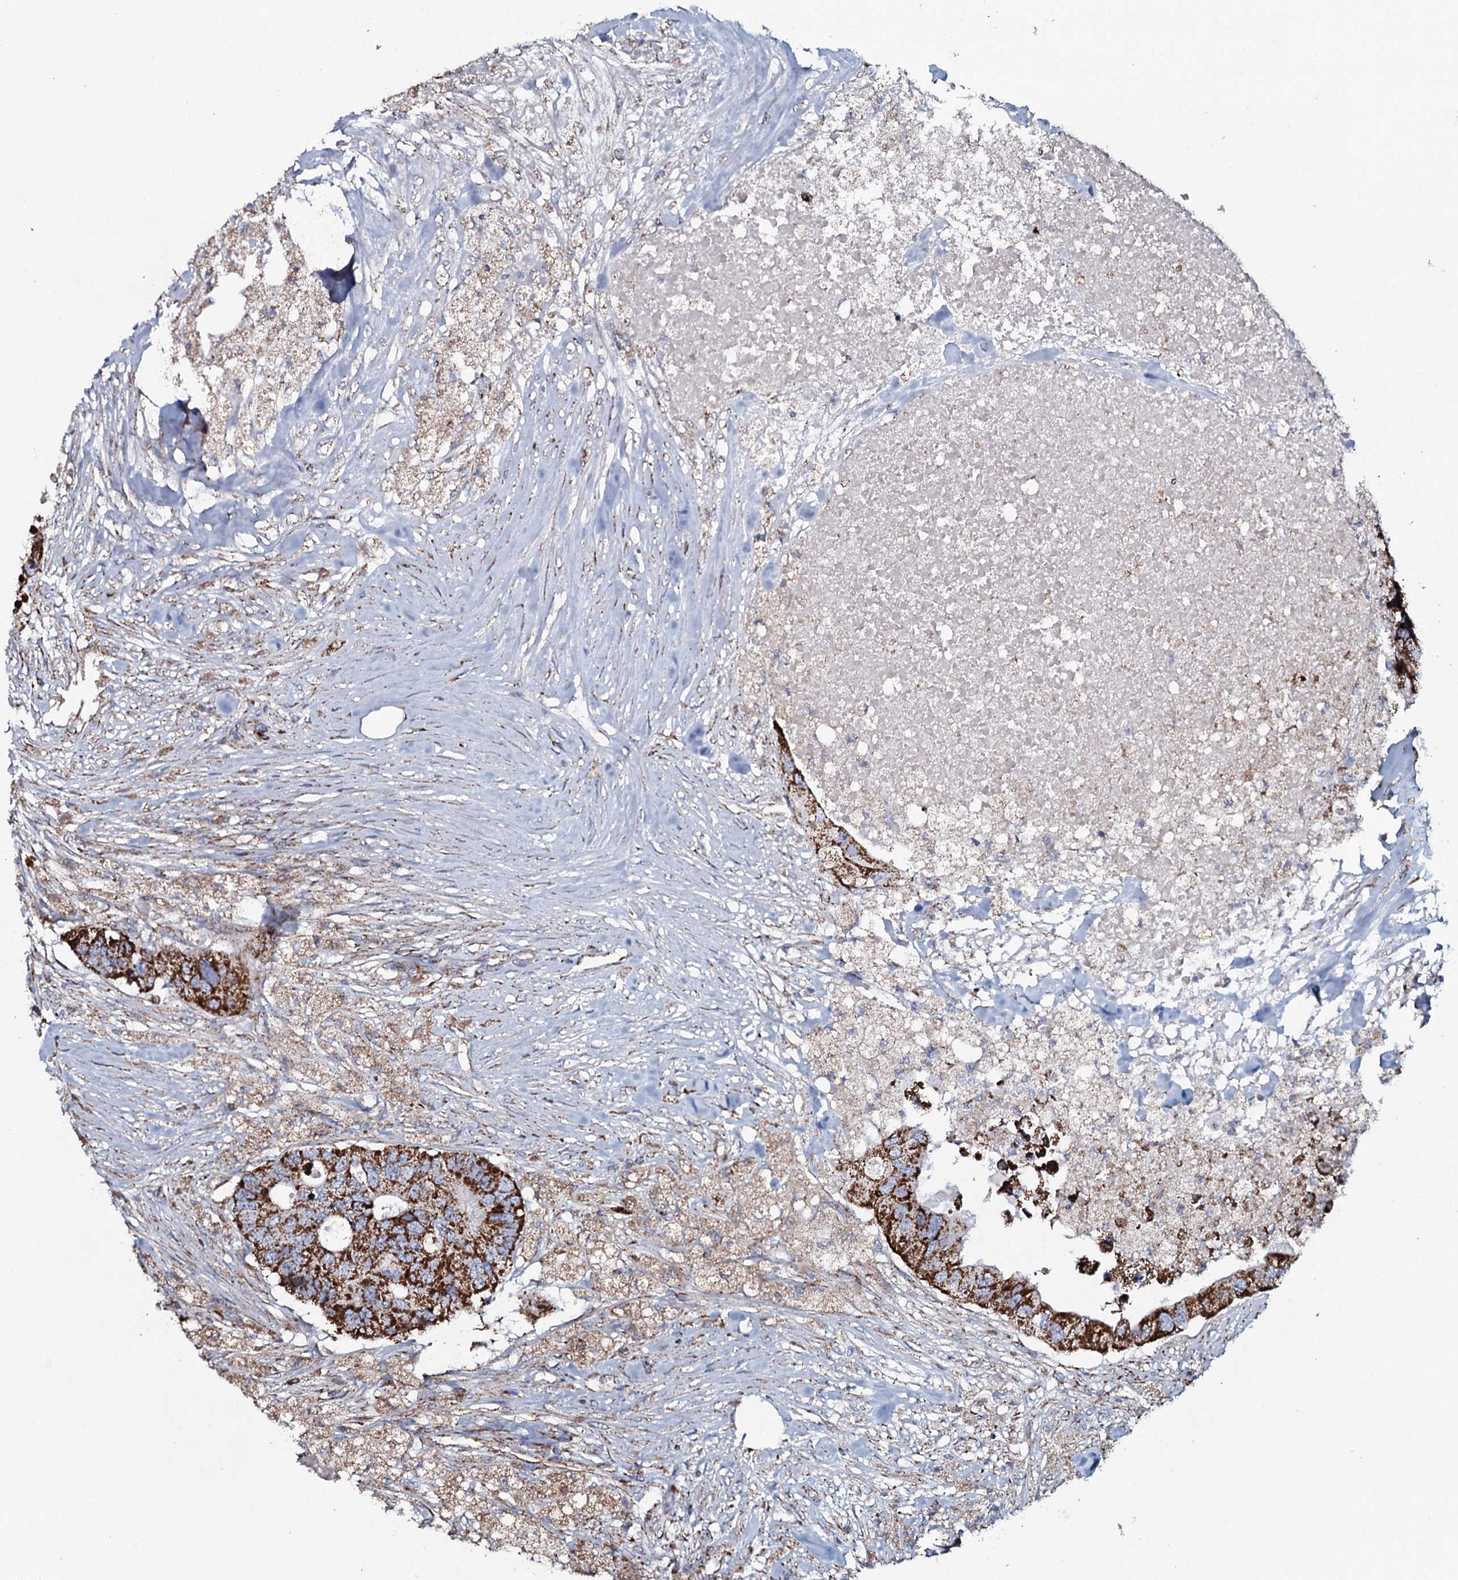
{"staining": {"intensity": "strong", "quantity": ">75%", "location": "cytoplasmic/membranous"}, "tissue": "colorectal cancer", "cell_type": "Tumor cells", "image_type": "cancer", "snomed": [{"axis": "morphology", "description": "Adenocarcinoma, NOS"}, {"axis": "topography", "description": "Colon"}], "caption": "Brown immunohistochemical staining in human colorectal adenocarcinoma shows strong cytoplasmic/membranous expression in about >75% of tumor cells.", "gene": "EVC2", "patient": {"sex": "male", "age": 71}}